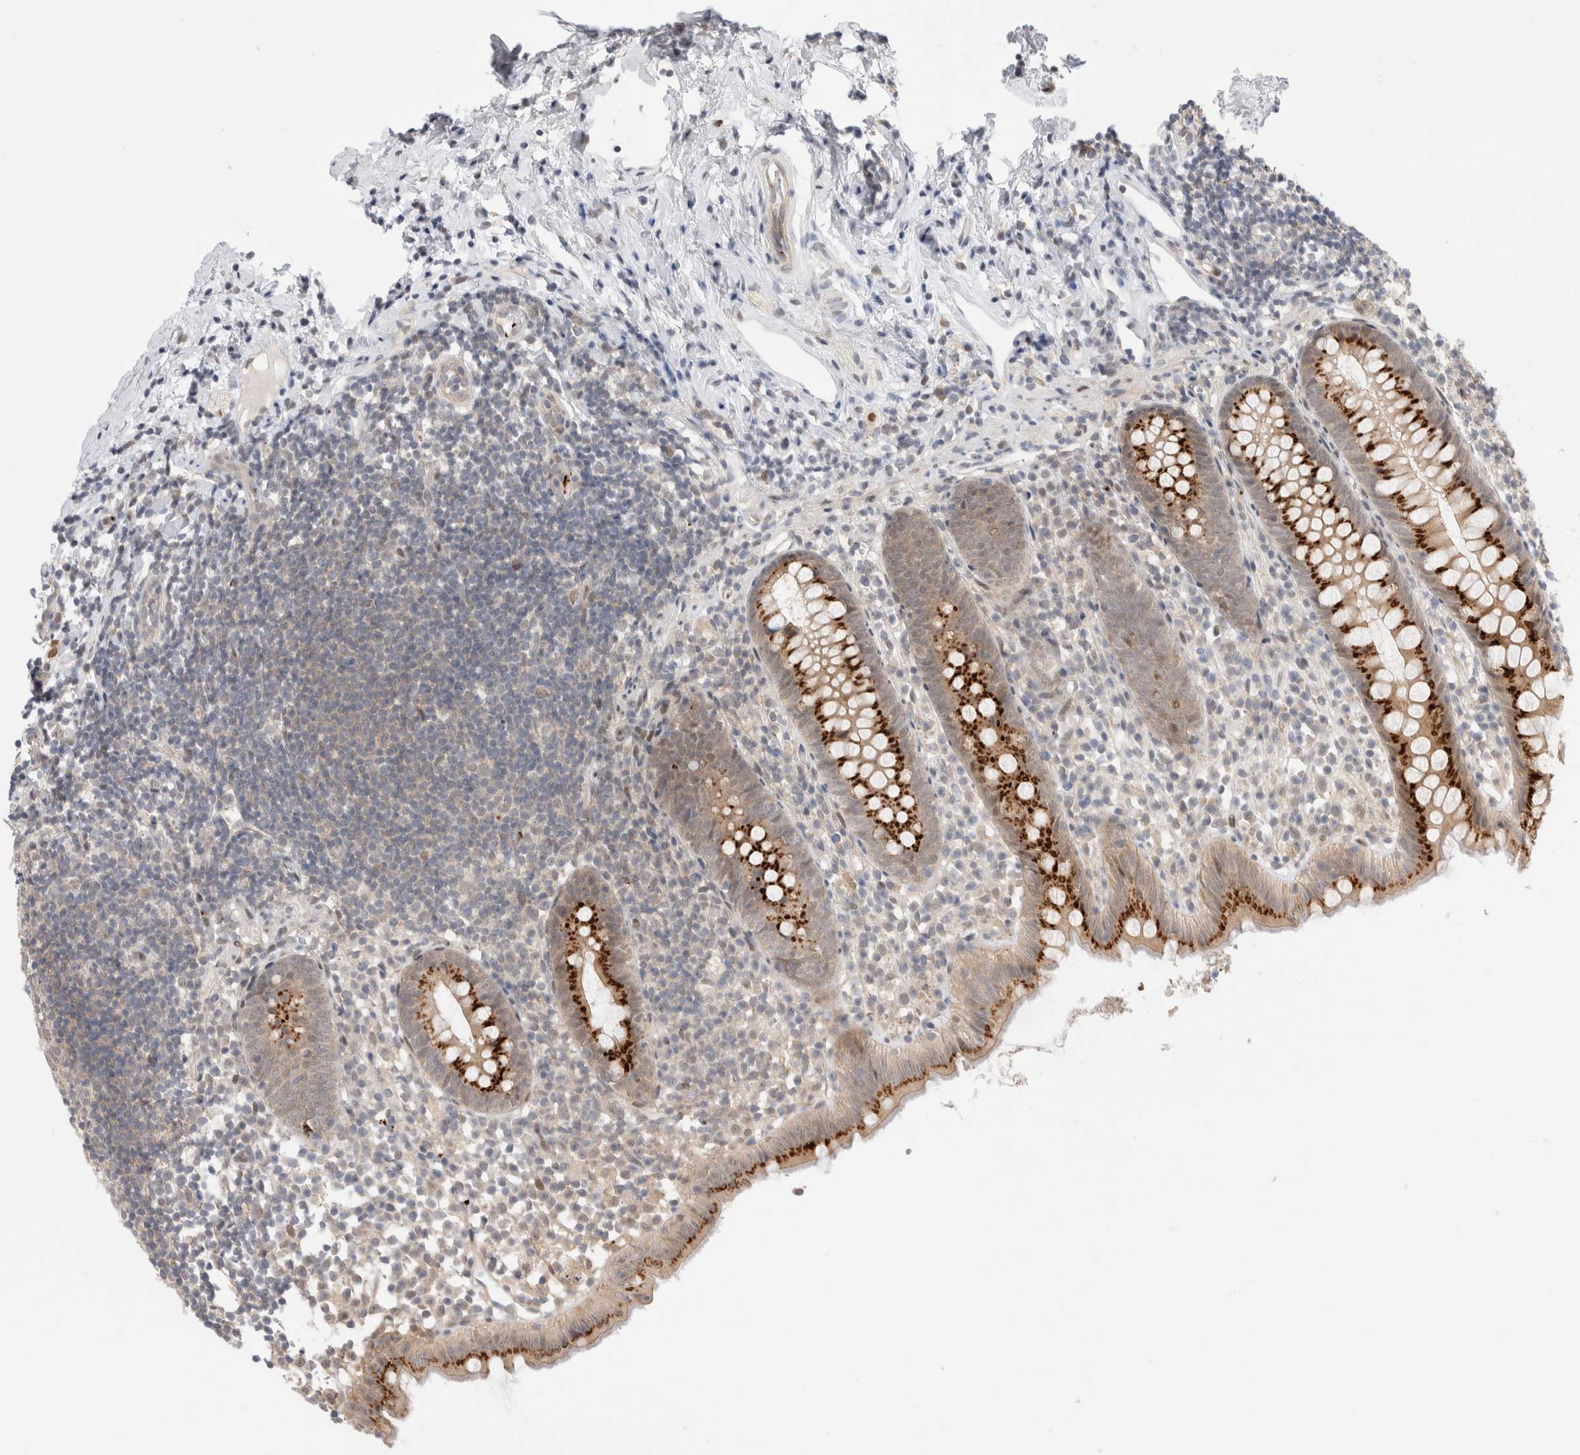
{"staining": {"intensity": "strong", "quantity": ">75%", "location": "cytoplasmic/membranous"}, "tissue": "appendix", "cell_type": "Glandular cells", "image_type": "normal", "snomed": [{"axis": "morphology", "description": "Normal tissue, NOS"}, {"axis": "topography", "description": "Appendix"}], "caption": "This photomicrograph demonstrates IHC staining of unremarkable appendix, with high strong cytoplasmic/membranous expression in approximately >75% of glandular cells.", "gene": "VPS28", "patient": {"sex": "female", "age": 20}}